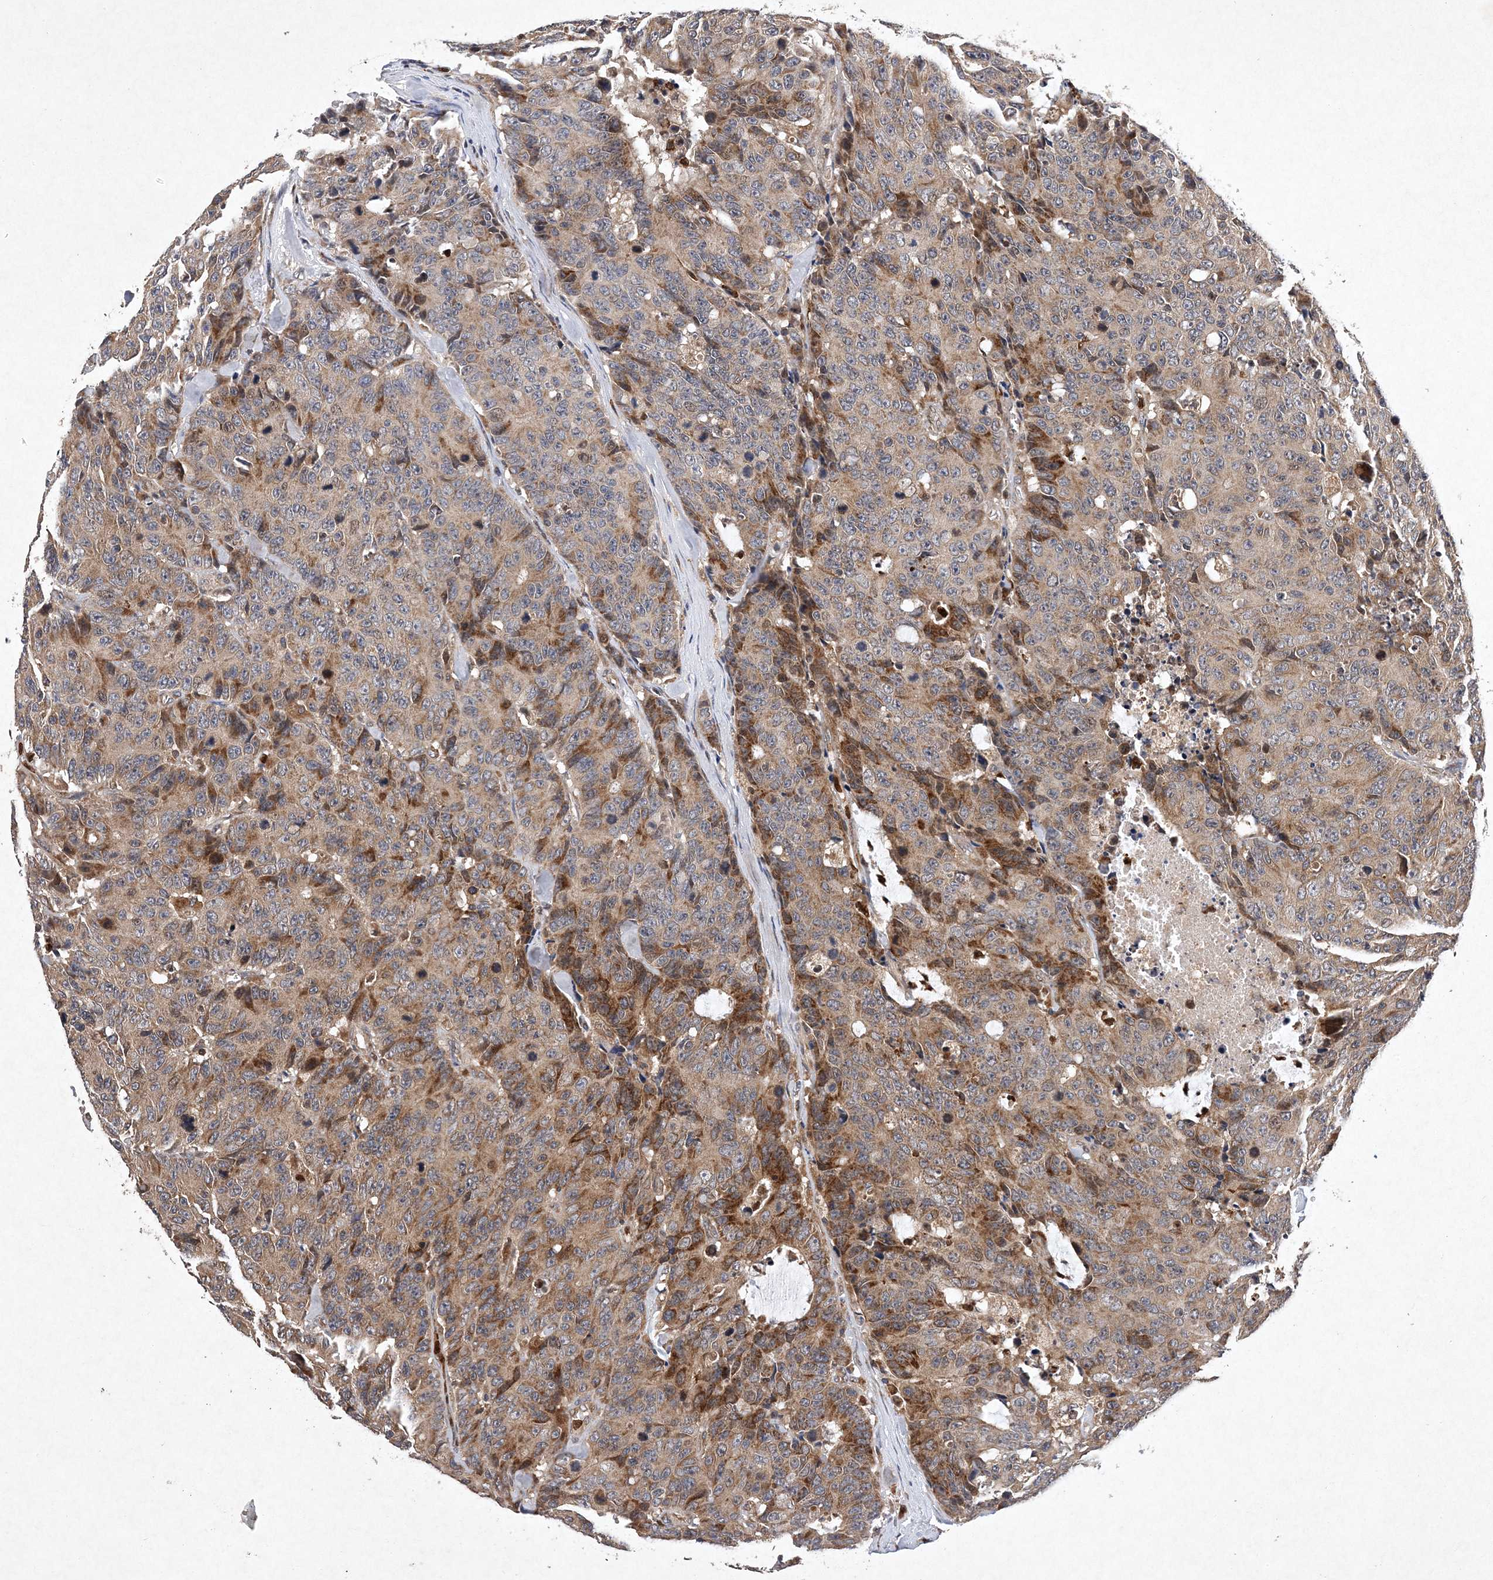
{"staining": {"intensity": "moderate", "quantity": ">75%", "location": "cytoplasmic/membranous"}, "tissue": "colorectal cancer", "cell_type": "Tumor cells", "image_type": "cancer", "snomed": [{"axis": "morphology", "description": "Adenocarcinoma, NOS"}, {"axis": "topography", "description": "Colon"}], "caption": "Brown immunohistochemical staining in human adenocarcinoma (colorectal) reveals moderate cytoplasmic/membranous expression in approximately >75% of tumor cells.", "gene": "PROSER1", "patient": {"sex": "female", "age": 86}}